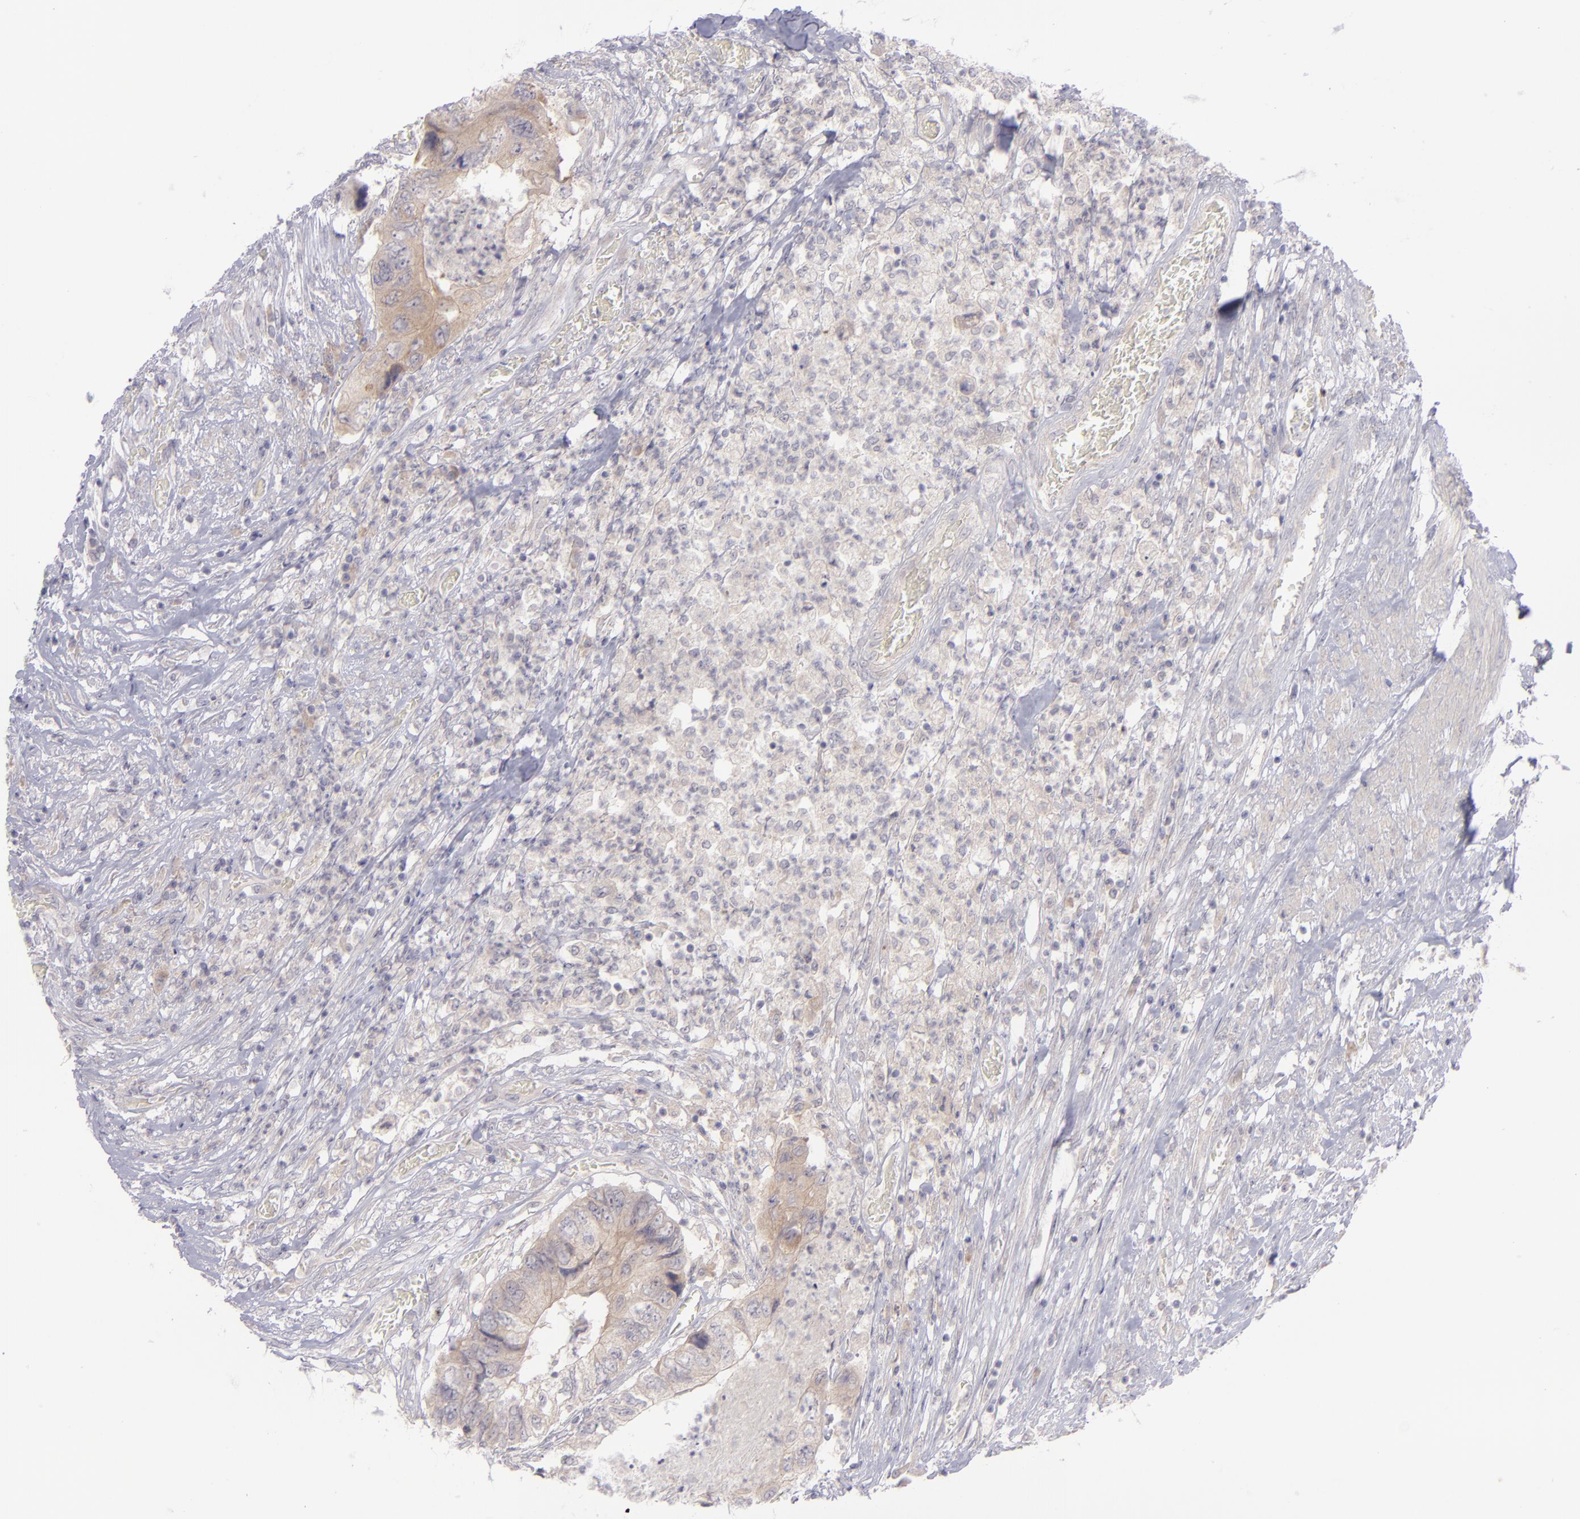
{"staining": {"intensity": "moderate", "quantity": ">75%", "location": "cytoplasmic/membranous"}, "tissue": "colorectal cancer", "cell_type": "Tumor cells", "image_type": "cancer", "snomed": [{"axis": "morphology", "description": "Adenocarcinoma, NOS"}, {"axis": "topography", "description": "Rectum"}], "caption": "Protein expression analysis of human colorectal cancer reveals moderate cytoplasmic/membranous staining in about >75% of tumor cells. (DAB = brown stain, brightfield microscopy at high magnification).", "gene": "EVPL", "patient": {"sex": "female", "age": 82}}